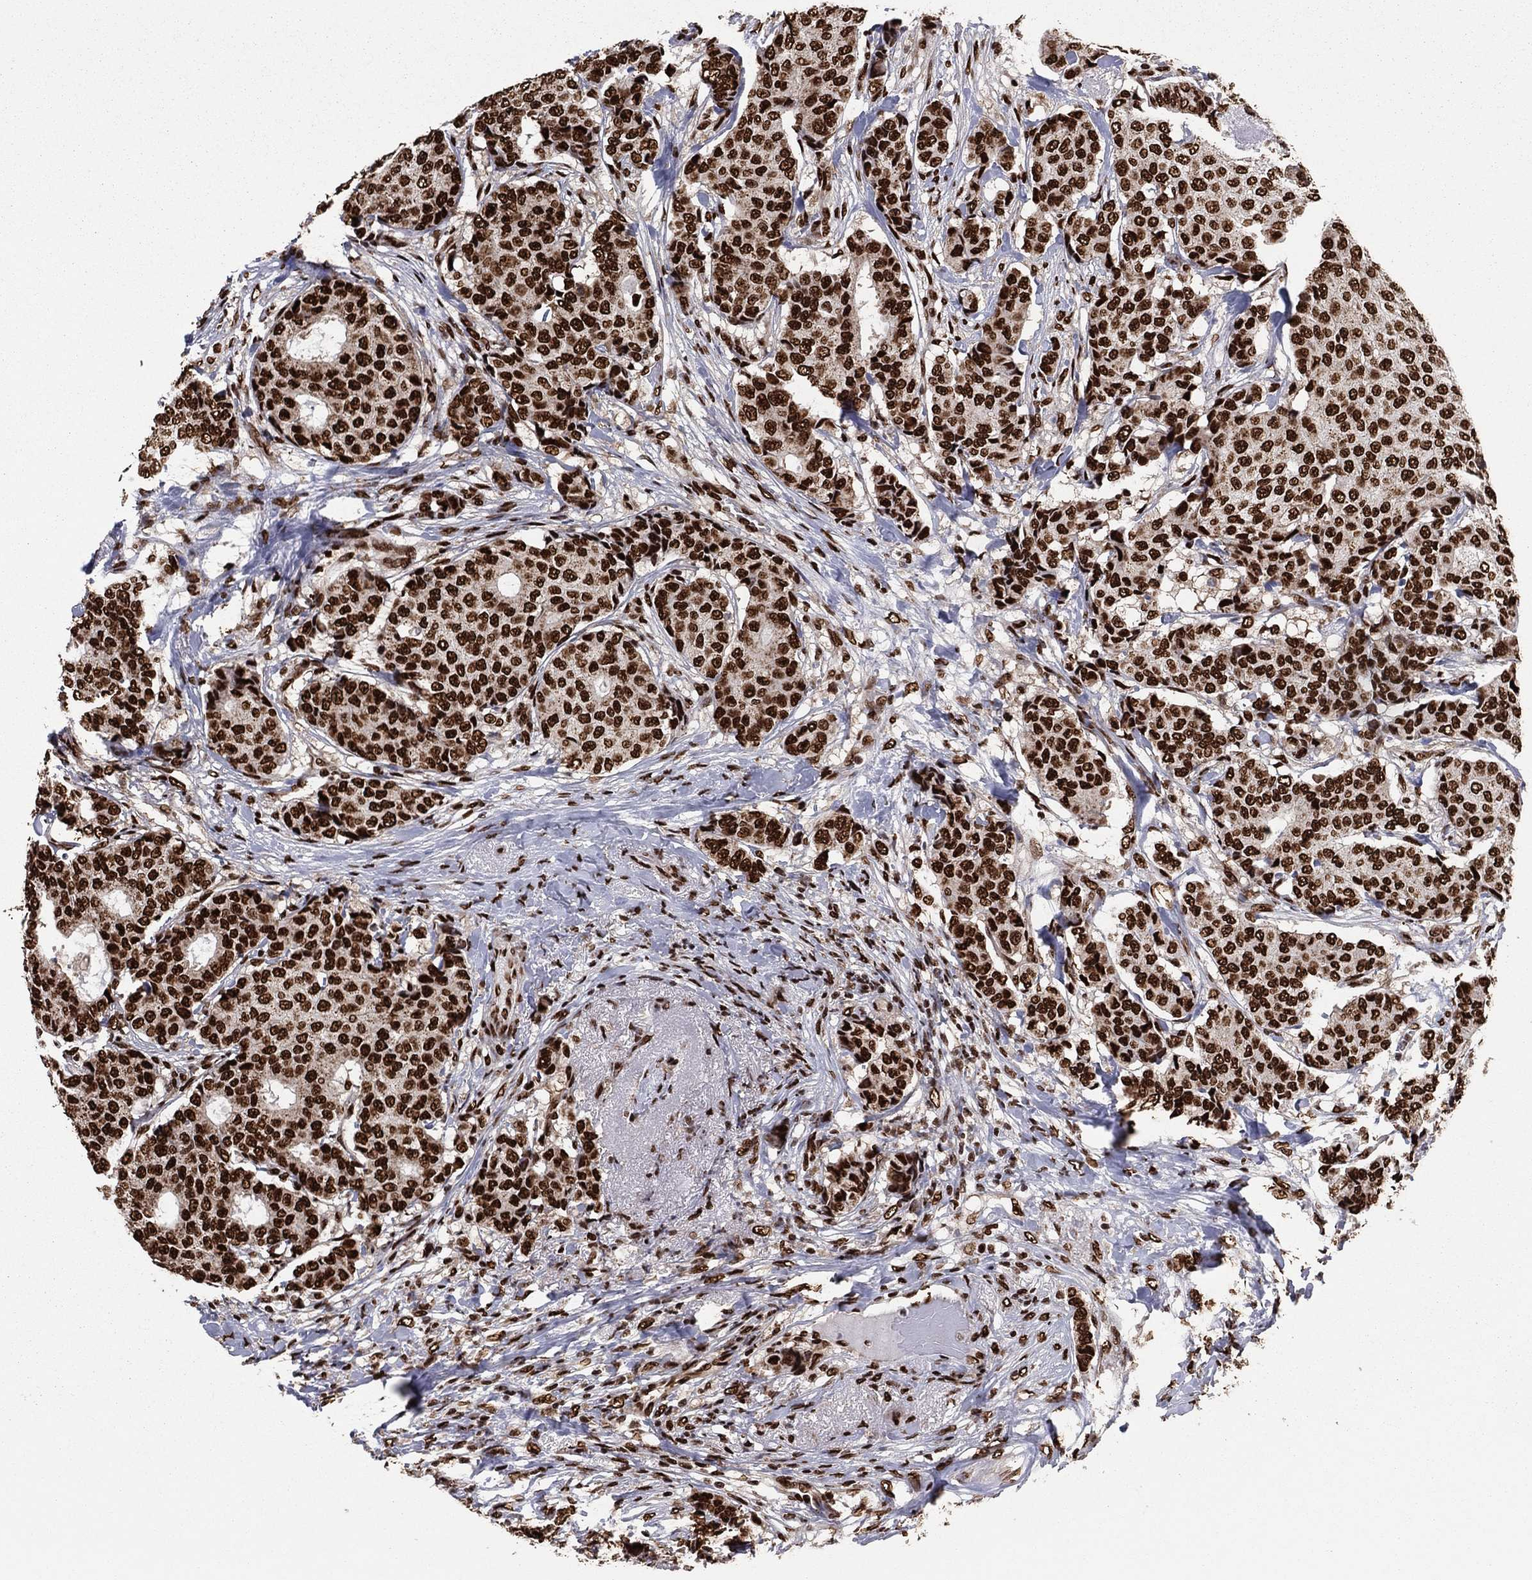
{"staining": {"intensity": "strong", "quantity": ">75%", "location": "nuclear"}, "tissue": "breast cancer", "cell_type": "Tumor cells", "image_type": "cancer", "snomed": [{"axis": "morphology", "description": "Duct carcinoma"}, {"axis": "topography", "description": "Breast"}], "caption": "IHC histopathology image of human invasive ductal carcinoma (breast) stained for a protein (brown), which demonstrates high levels of strong nuclear expression in about >75% of tumor cells.", "gene": "TP53BP1", "patient": {"sex": "female", "age": 75}}